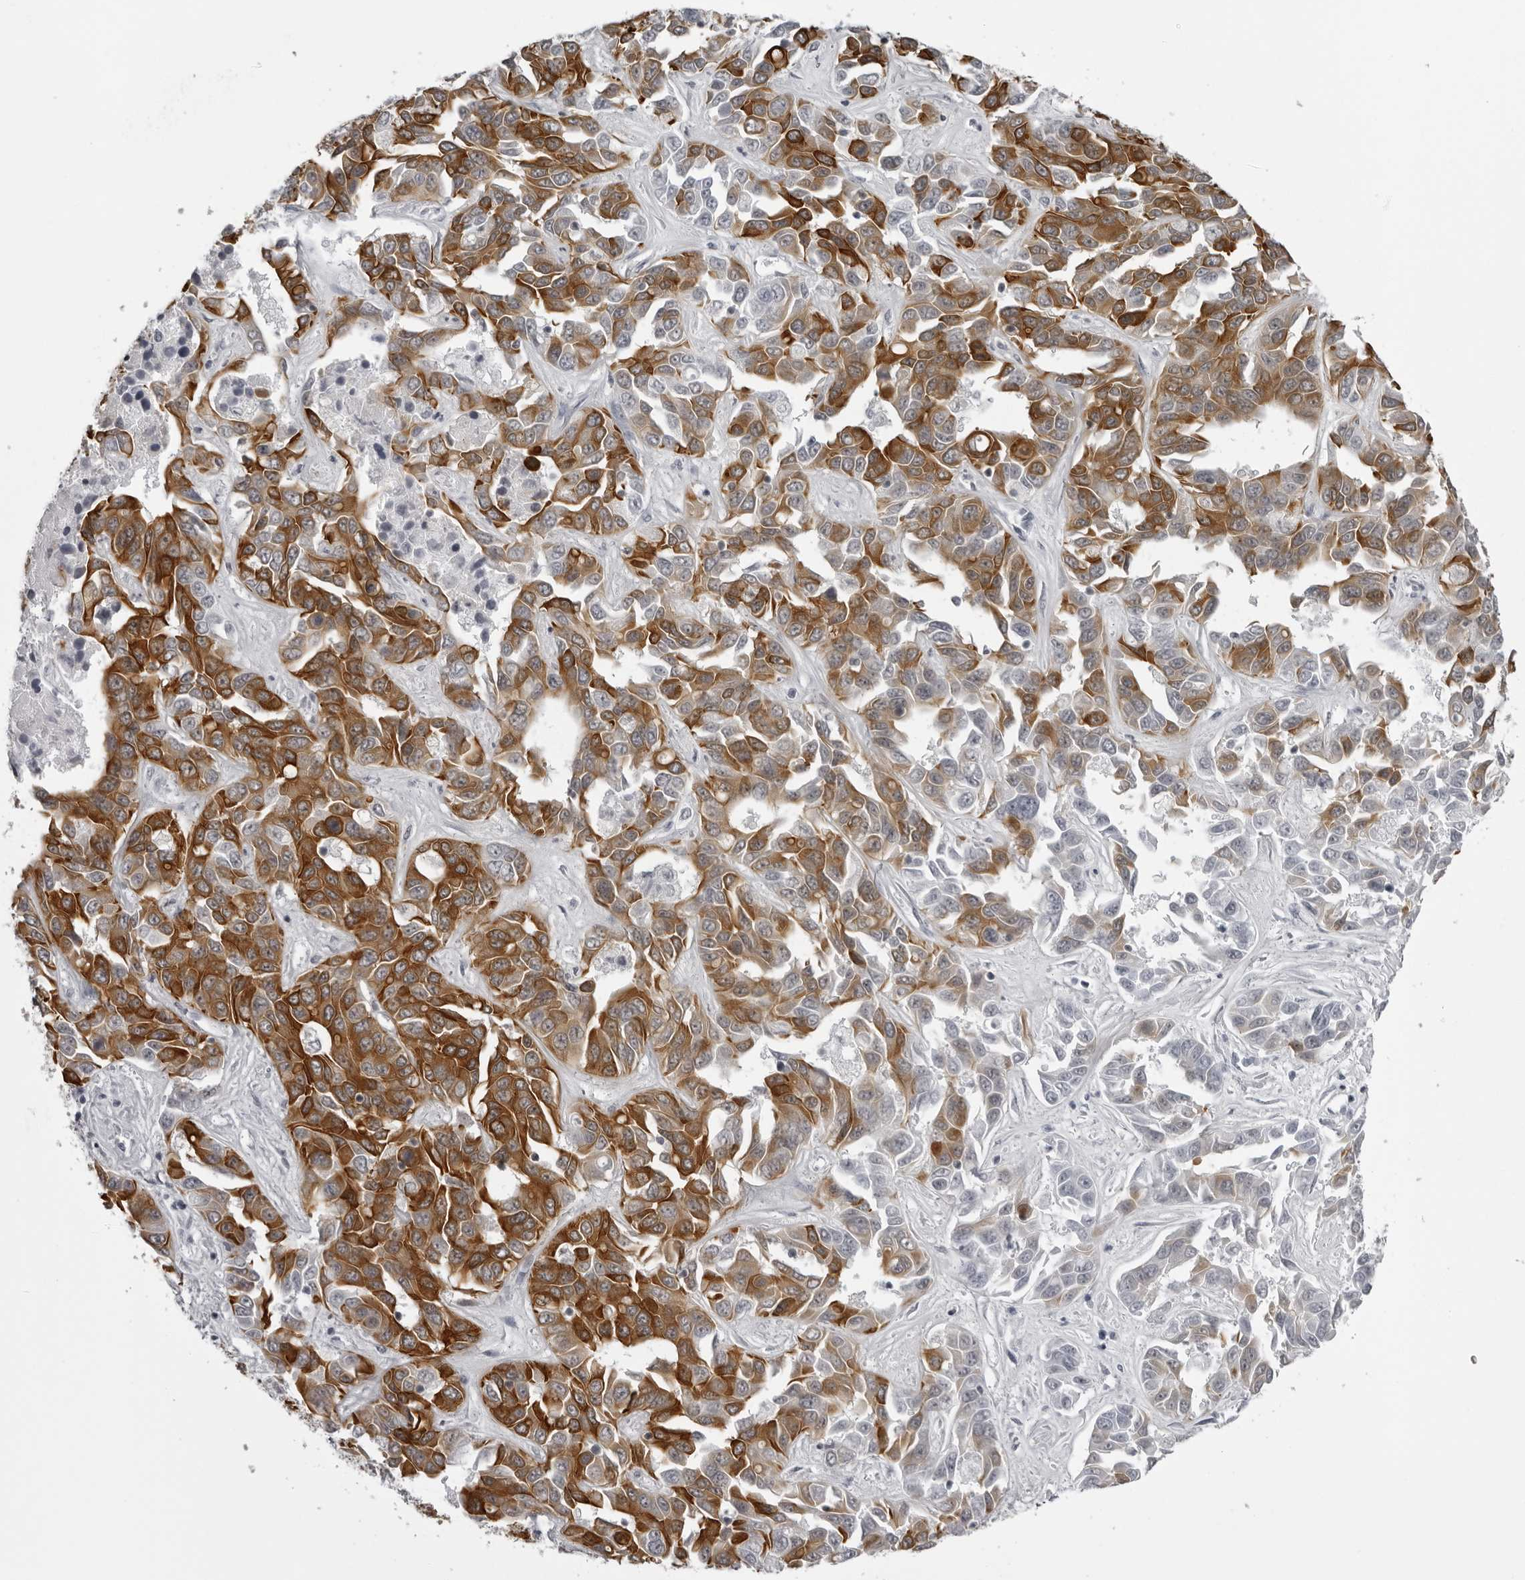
{"staining": {"intensity": "strong", "quantity": ">75%", "location": "cytoplasmic/membranous"}, "tissue": "liver cancer", "cell_type": "Tumor cells", "image_type": "cancer", "snomed": [{"axis": "morphology", "description": "Cholangiocarcinoma"}, {"axis": "topography", "description": "Liver"}], "caption": "Human liver cancer stained with a protein marker demonstrates strong staining in tumor cells.", "gene": "UROD", "patient": {"sex": "female", "age": 52}}